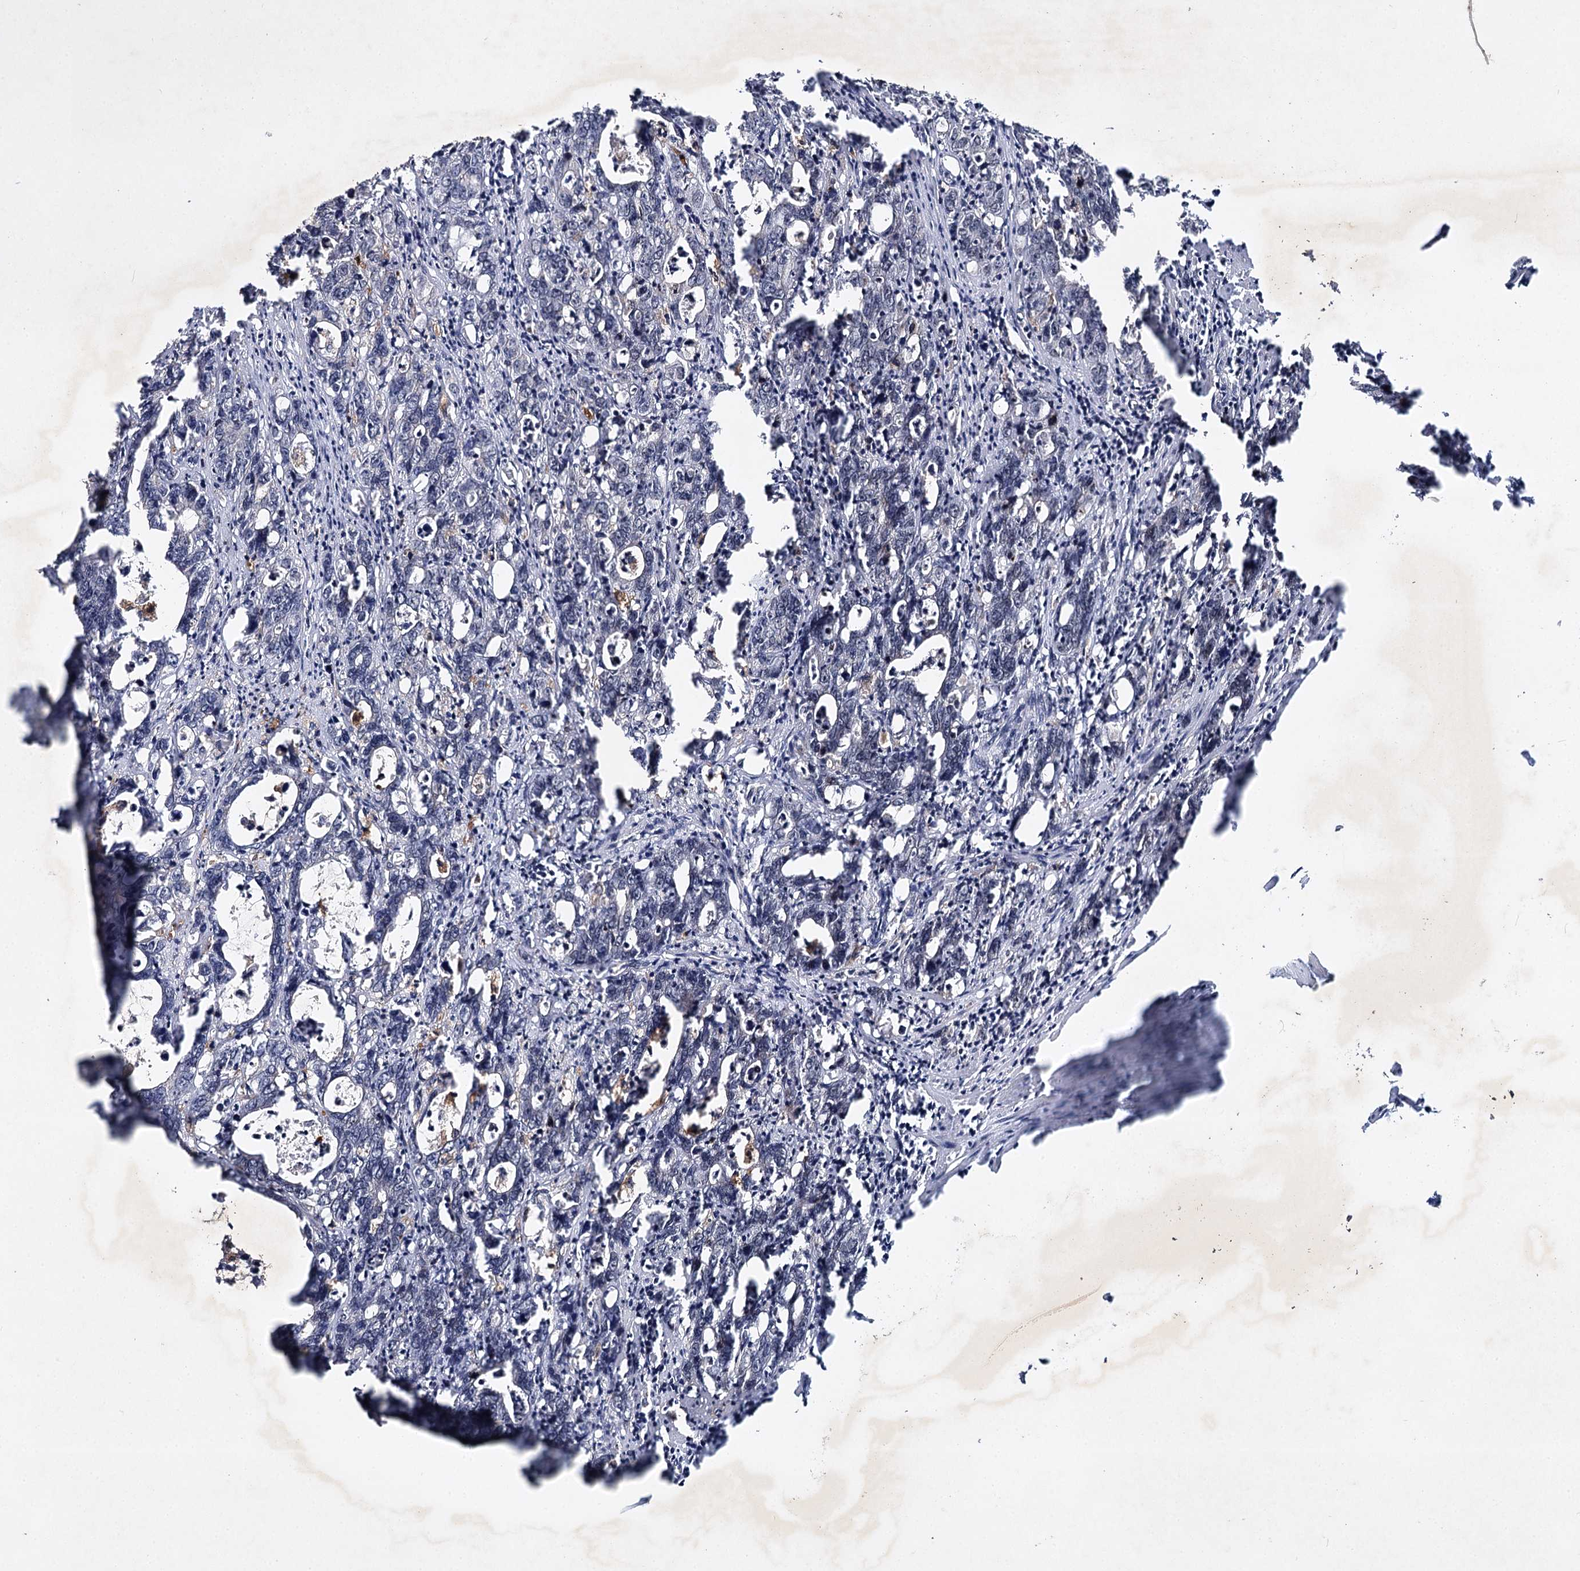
{"staining": {"intensity": "negative", "quantity": "none", "location": "none"}, "tissue": "colorectal cancer", "cell_type": "Tumor cells", "image_type": "cancer", "snomed": [{"axis": "morphology", "description": "Adenocarcinoma, NOS"}, {"axis": "topography", "description": "Colon"}], "caption": "The photomicrograph exhibits no significant staining in tumor cells of colorectal cancer.", "gene": "BUD13", "patient": {"sex": "female", "age": 75}}